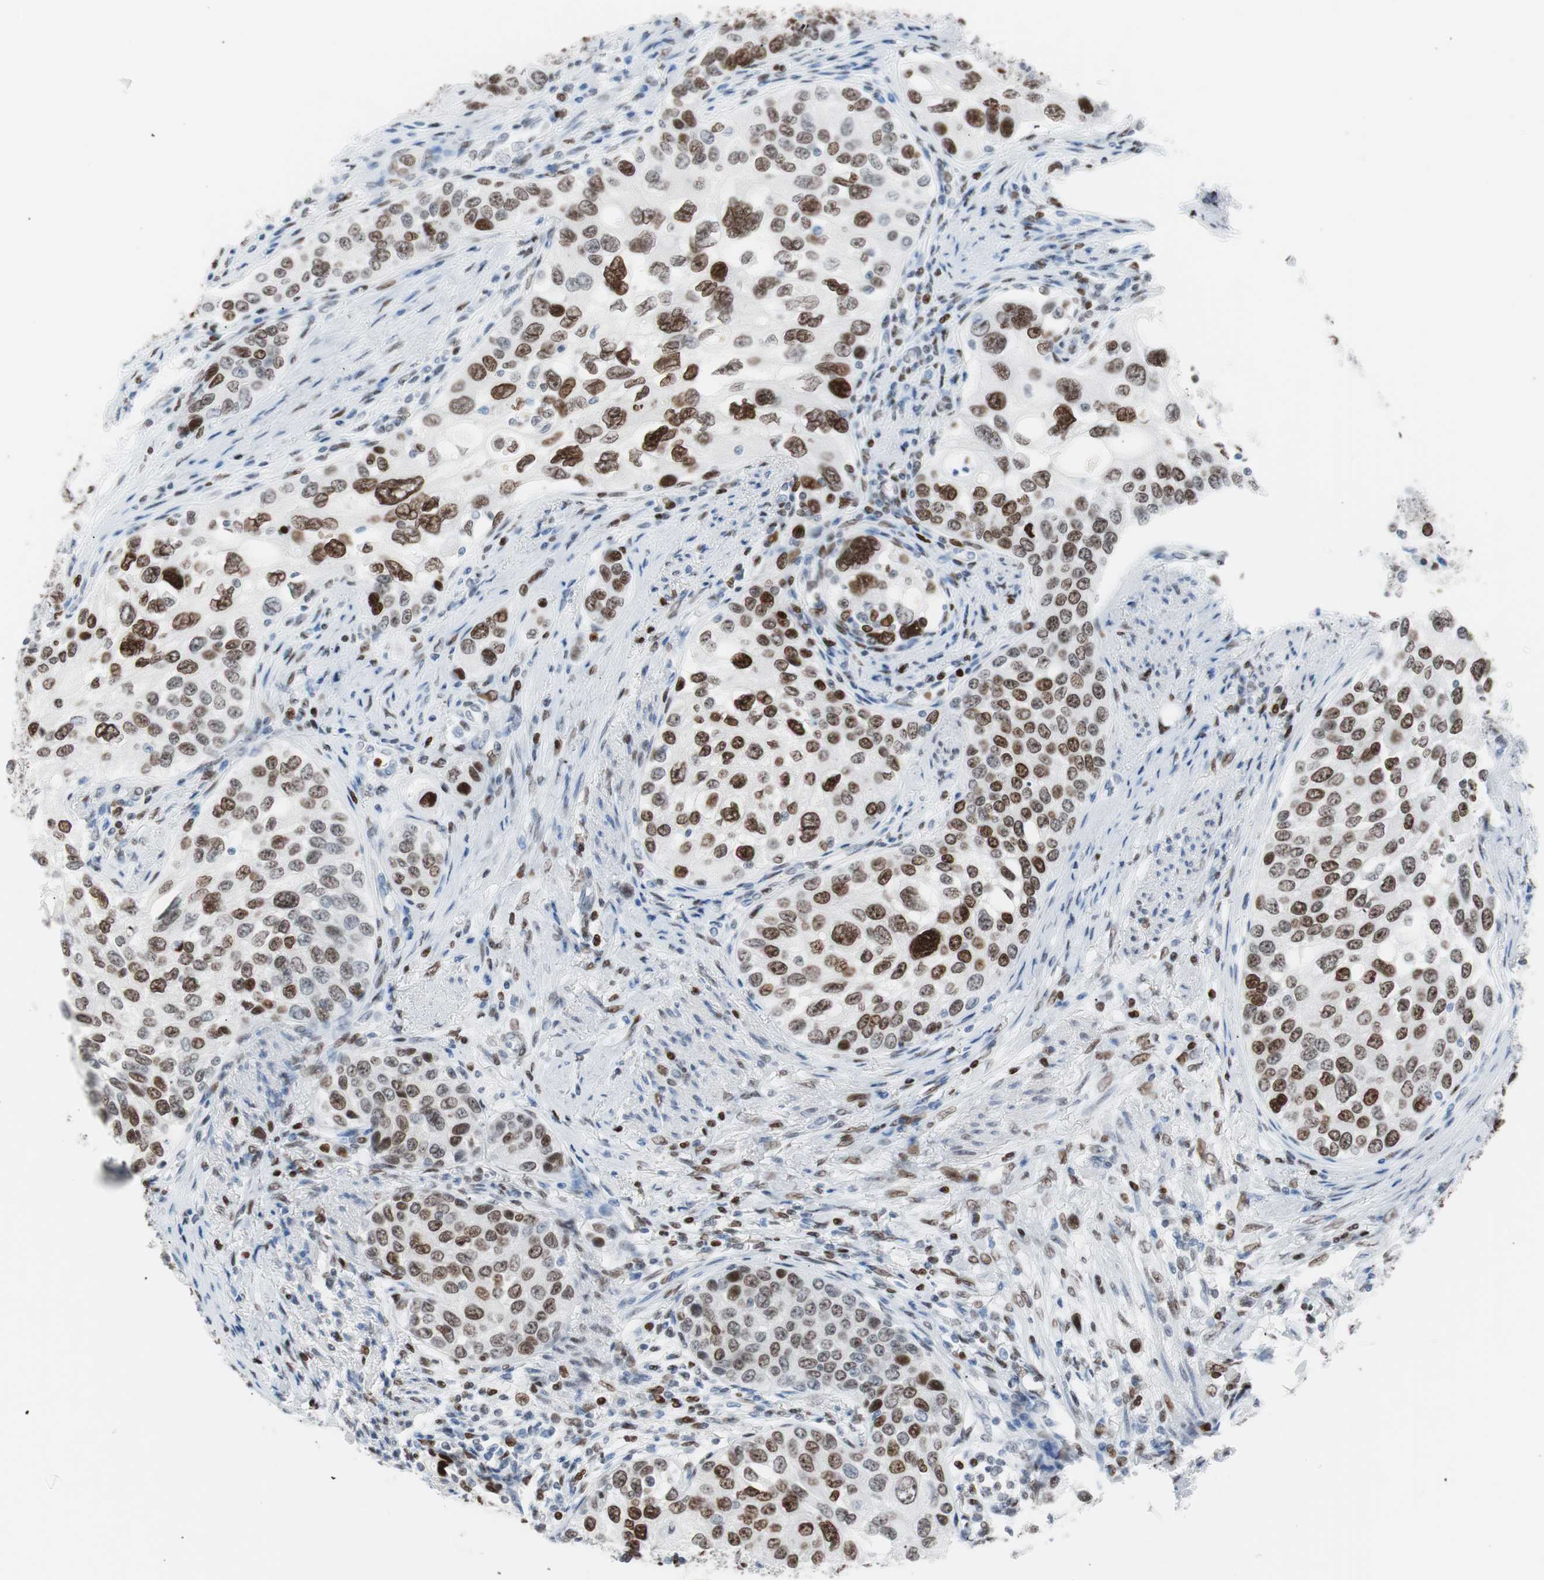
{"staining": {"intensity": "moderate", "quantity": ">75%", "location": "nuclear"}, "tissue": "urothelial cancer", "cell_type": "Tumor cells", "image_type": "cancer", "snomed": [{"axis": "morphology", "description": "Urothelial carcinoma, High grade"}, {"axis": "topography", "description": "Urinary bladder"}], "caption": "Brown immunohistochemical staining in human urothelial cancer displays moderate nuclear staining in approximately >75% of tumor cells.", "gene": "CEBPB", "patient": {"sex": "female", "age": 56}}